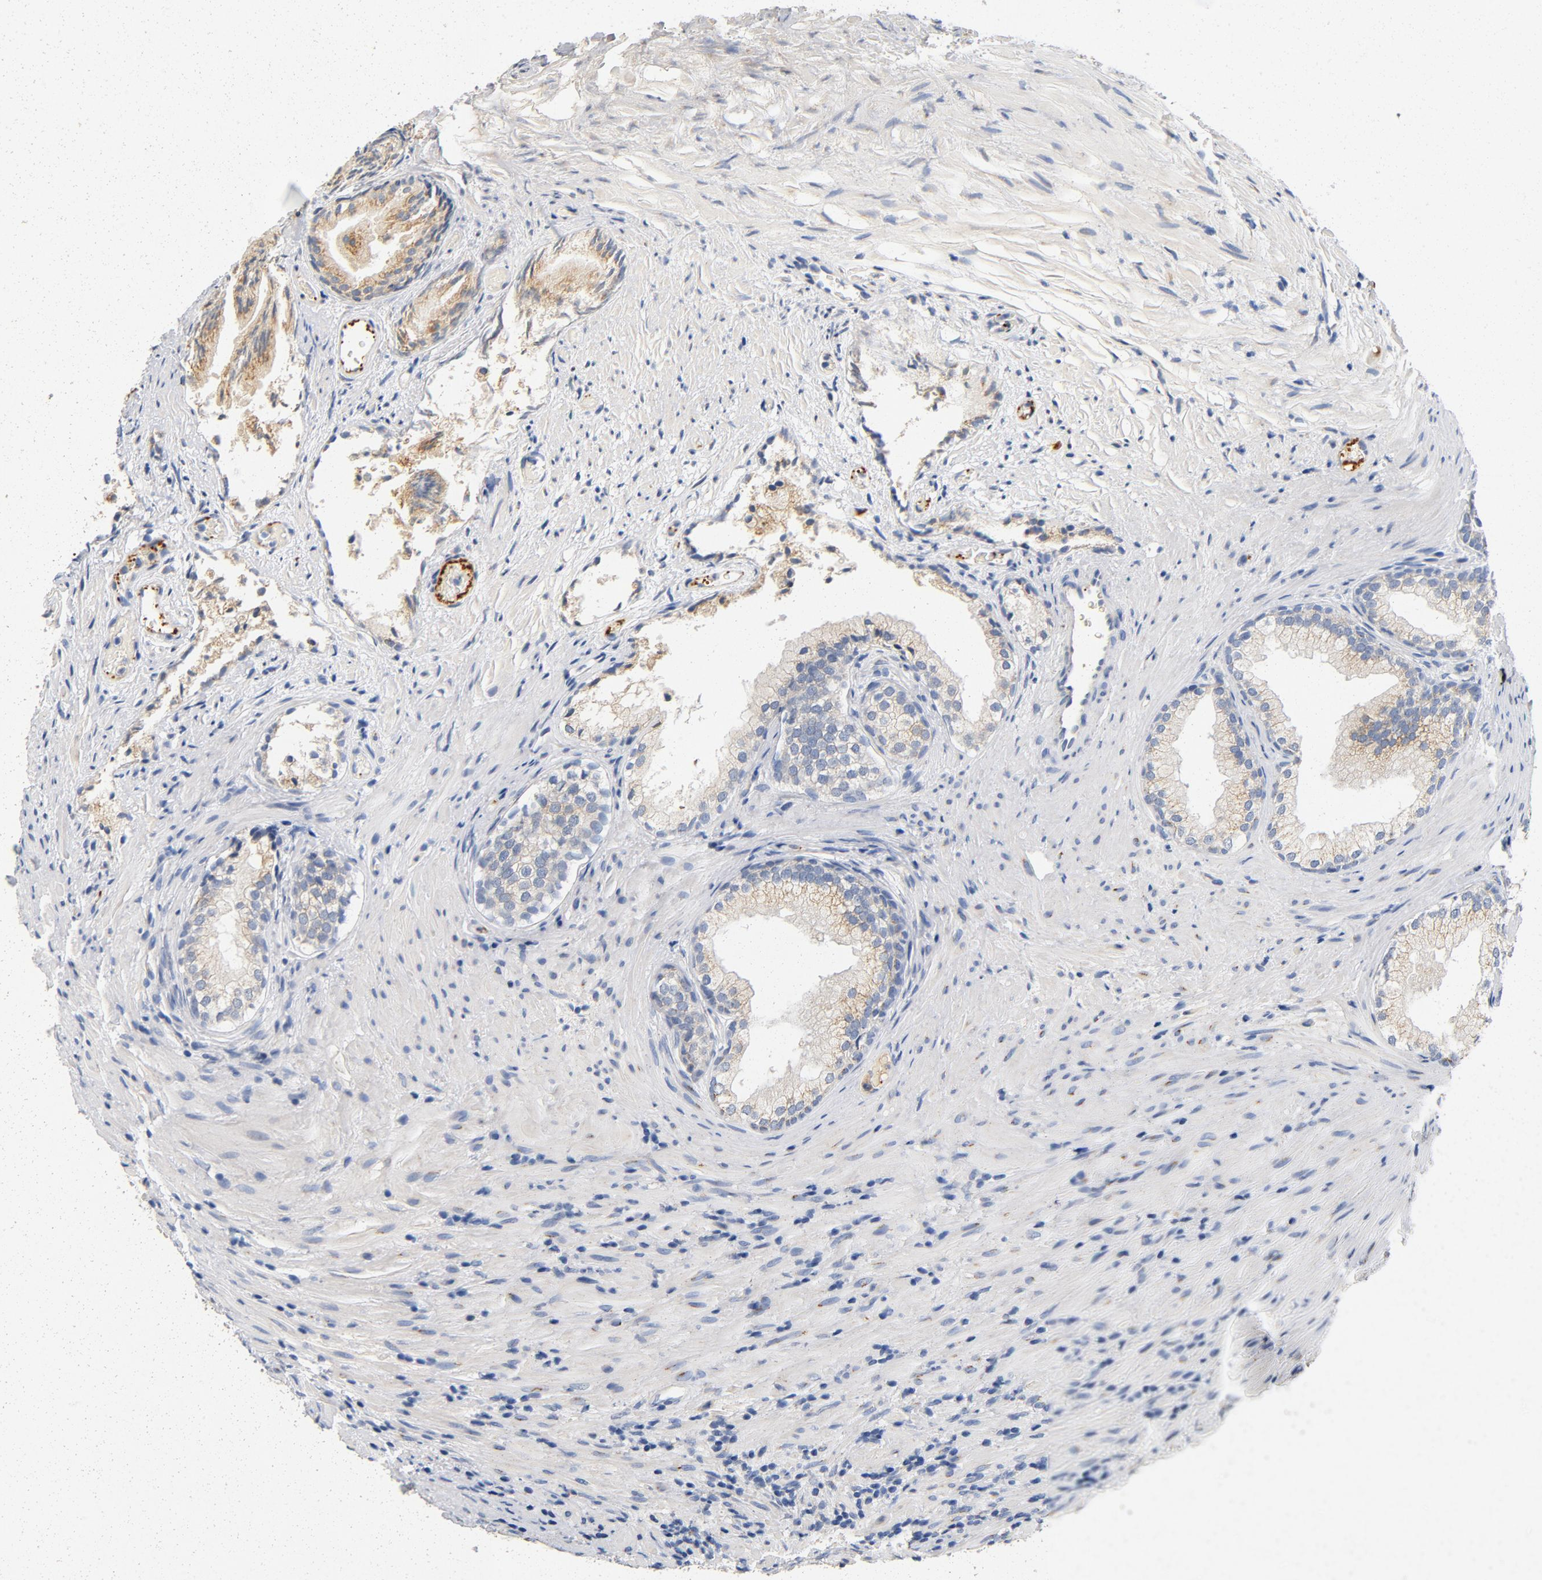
{"staining": {"intensity": "negative", "quantity": "none", "location": "none"}, "tissue": "prostate", "cell_type": "Glandular cells", "image_type": "normal", "snomed": [{"axis": "morphology", "description": "Normal tissue, NOS"}, {"axis": "topography", "description": "Prostate"}], "caption": "This is an IHC photomicrograph of benign prostate. There is no positivity in glandular cells.", "gene": "LMAN2", "patient": {"sex": "male", "age": 76}}